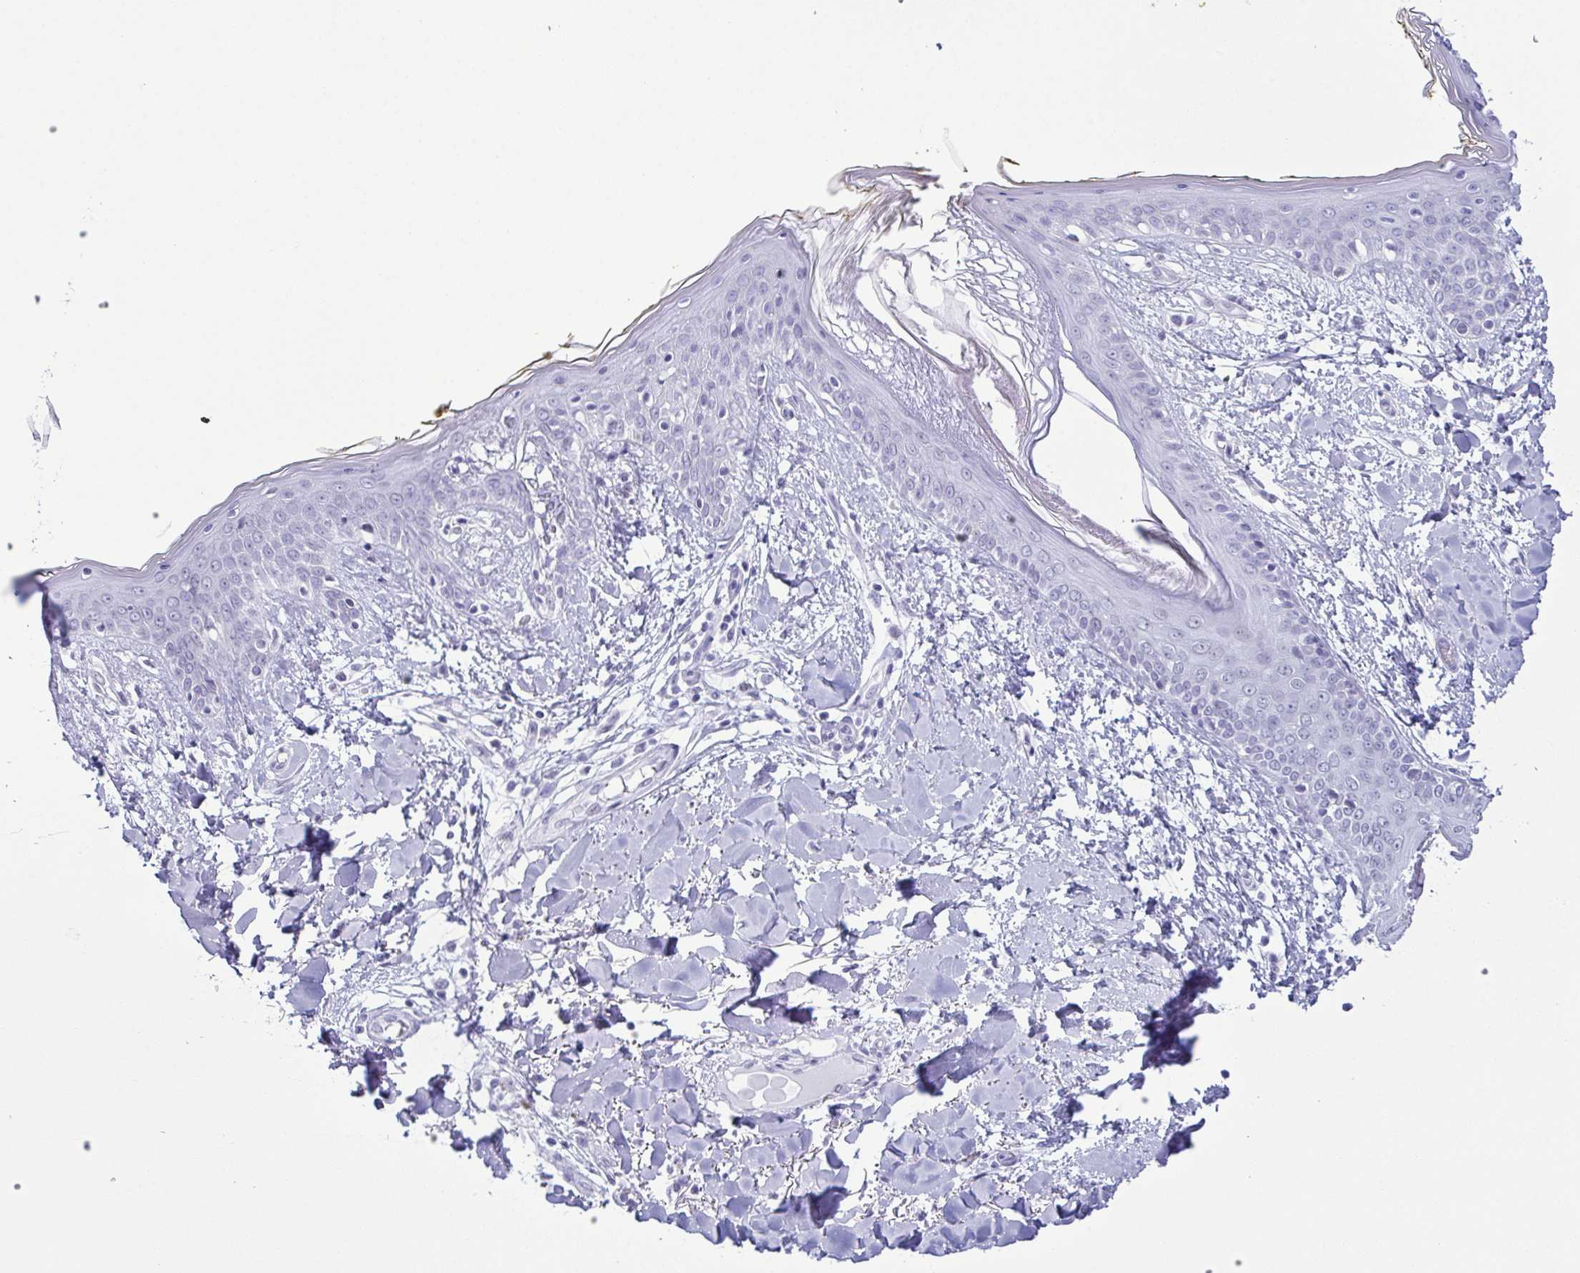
{"staining": {"intensity": "negative", "quantity": "none", "location": "none"}, "tissue": "skin", "cell_type": "Fibroblasts", "image_type": "normal", "snomed": [{"axis": "morphology", "description": "Normal tissue, NOS"}, {"axis": "topography", "description": "Skin"}], "caption": "Immunohistochemical staining of normal skin displays no significant staining in fibroblasts. The staining is performed using DAB (3,3'-diaminobenzidine) brown chromogen with nuclei counter-stained in using hematoxylin.", "gene": "SUGP2", "patient": {"sex": "female", "age": 34}}